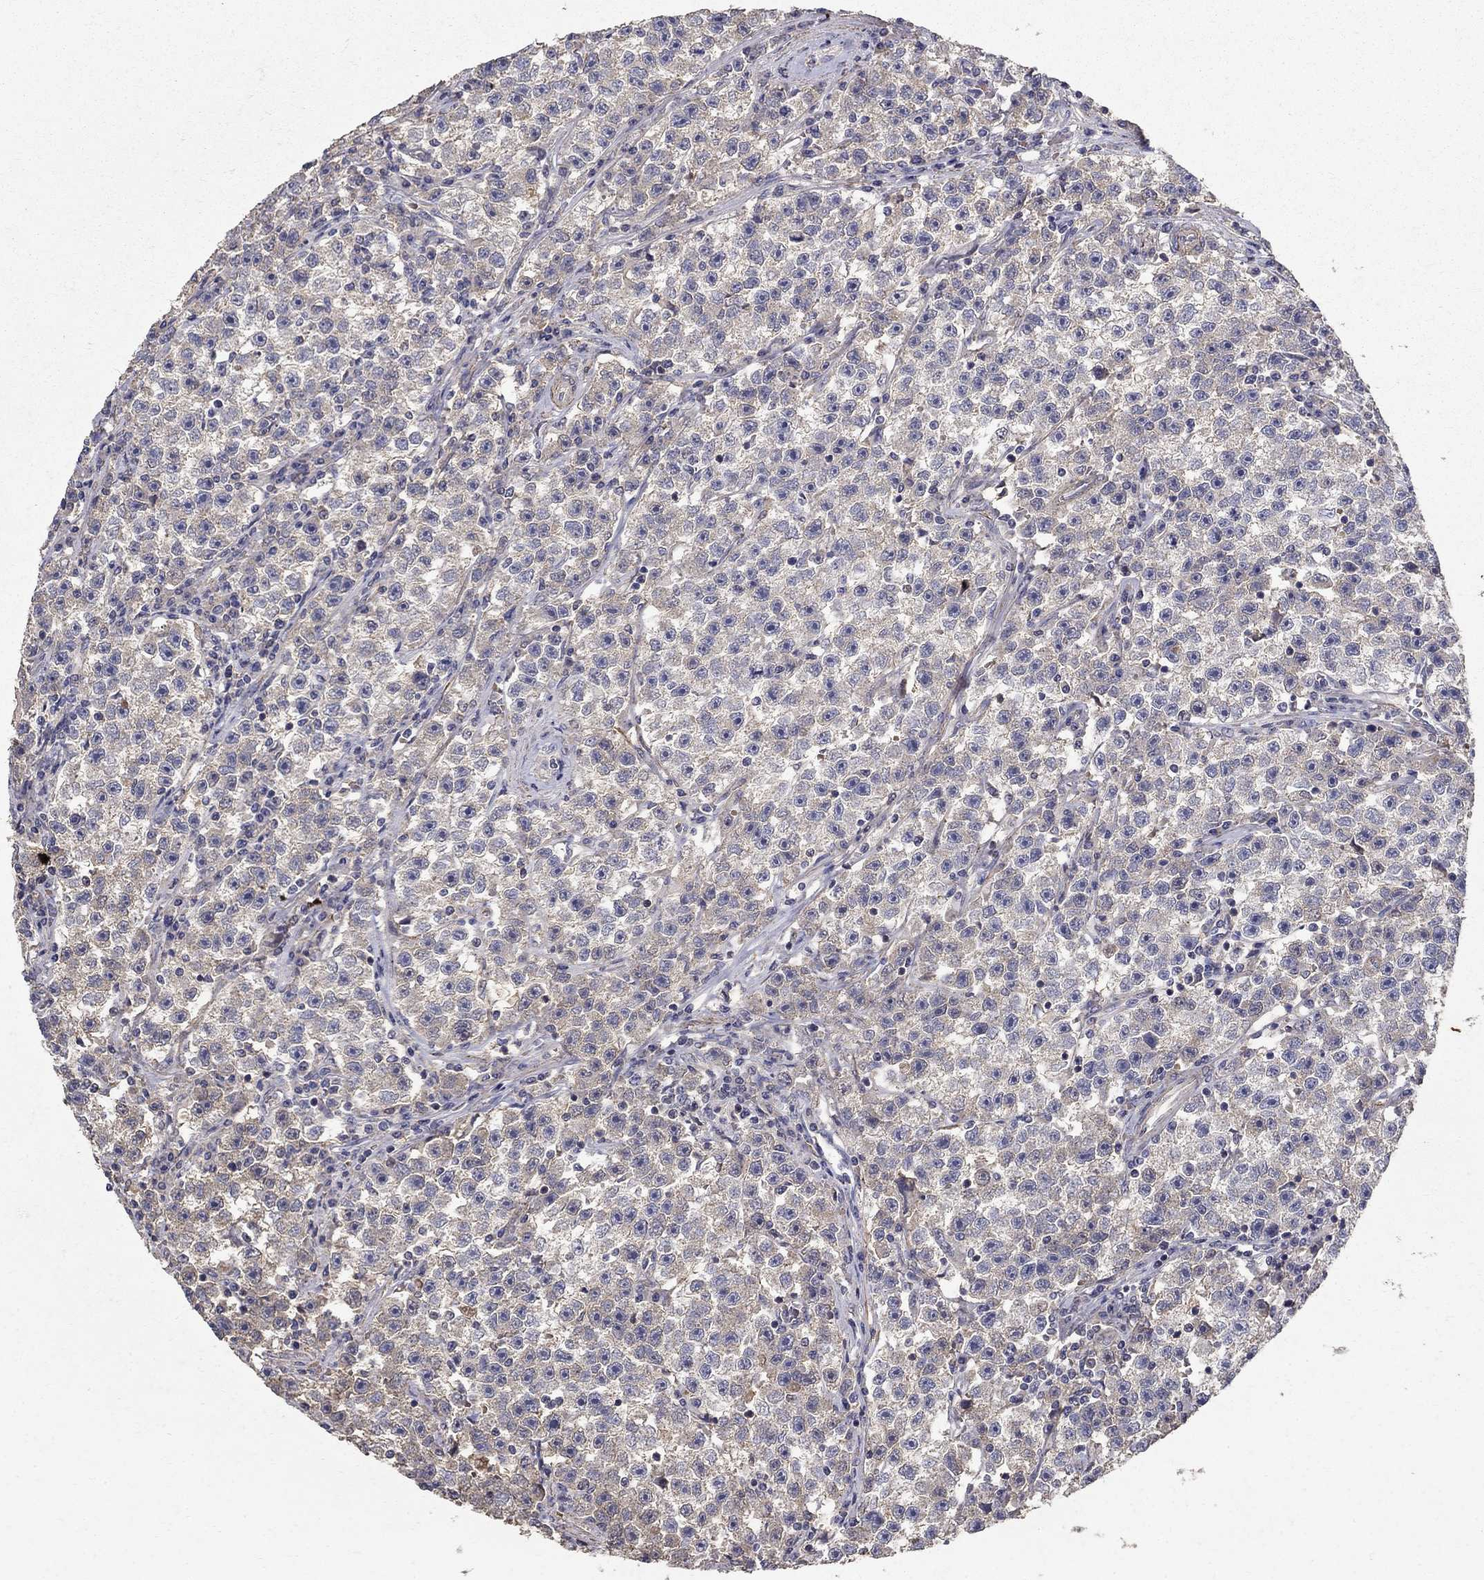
{"staining": {"intensity": "weak", "quantity": "<25%", "location": "cytoplasmic/membranous"}, "tissue": "testis cancer", "cell_type": "Tumor cells", "image_type": "cancer", "snomed": [{"axis": "morphology", "description": "Seminoma, NOS"}, {"axis": "topography", "description": "Testis"}], "caption": "Testis cancer was stained to show a protein in brown. There is no significant staining in tumor cells. (DAB (3,3'-diaminobenzidine) IHC with hematoxylin counter stain).", "gene": "MPP2", "patient": {"sex": "male", "age": 22}}